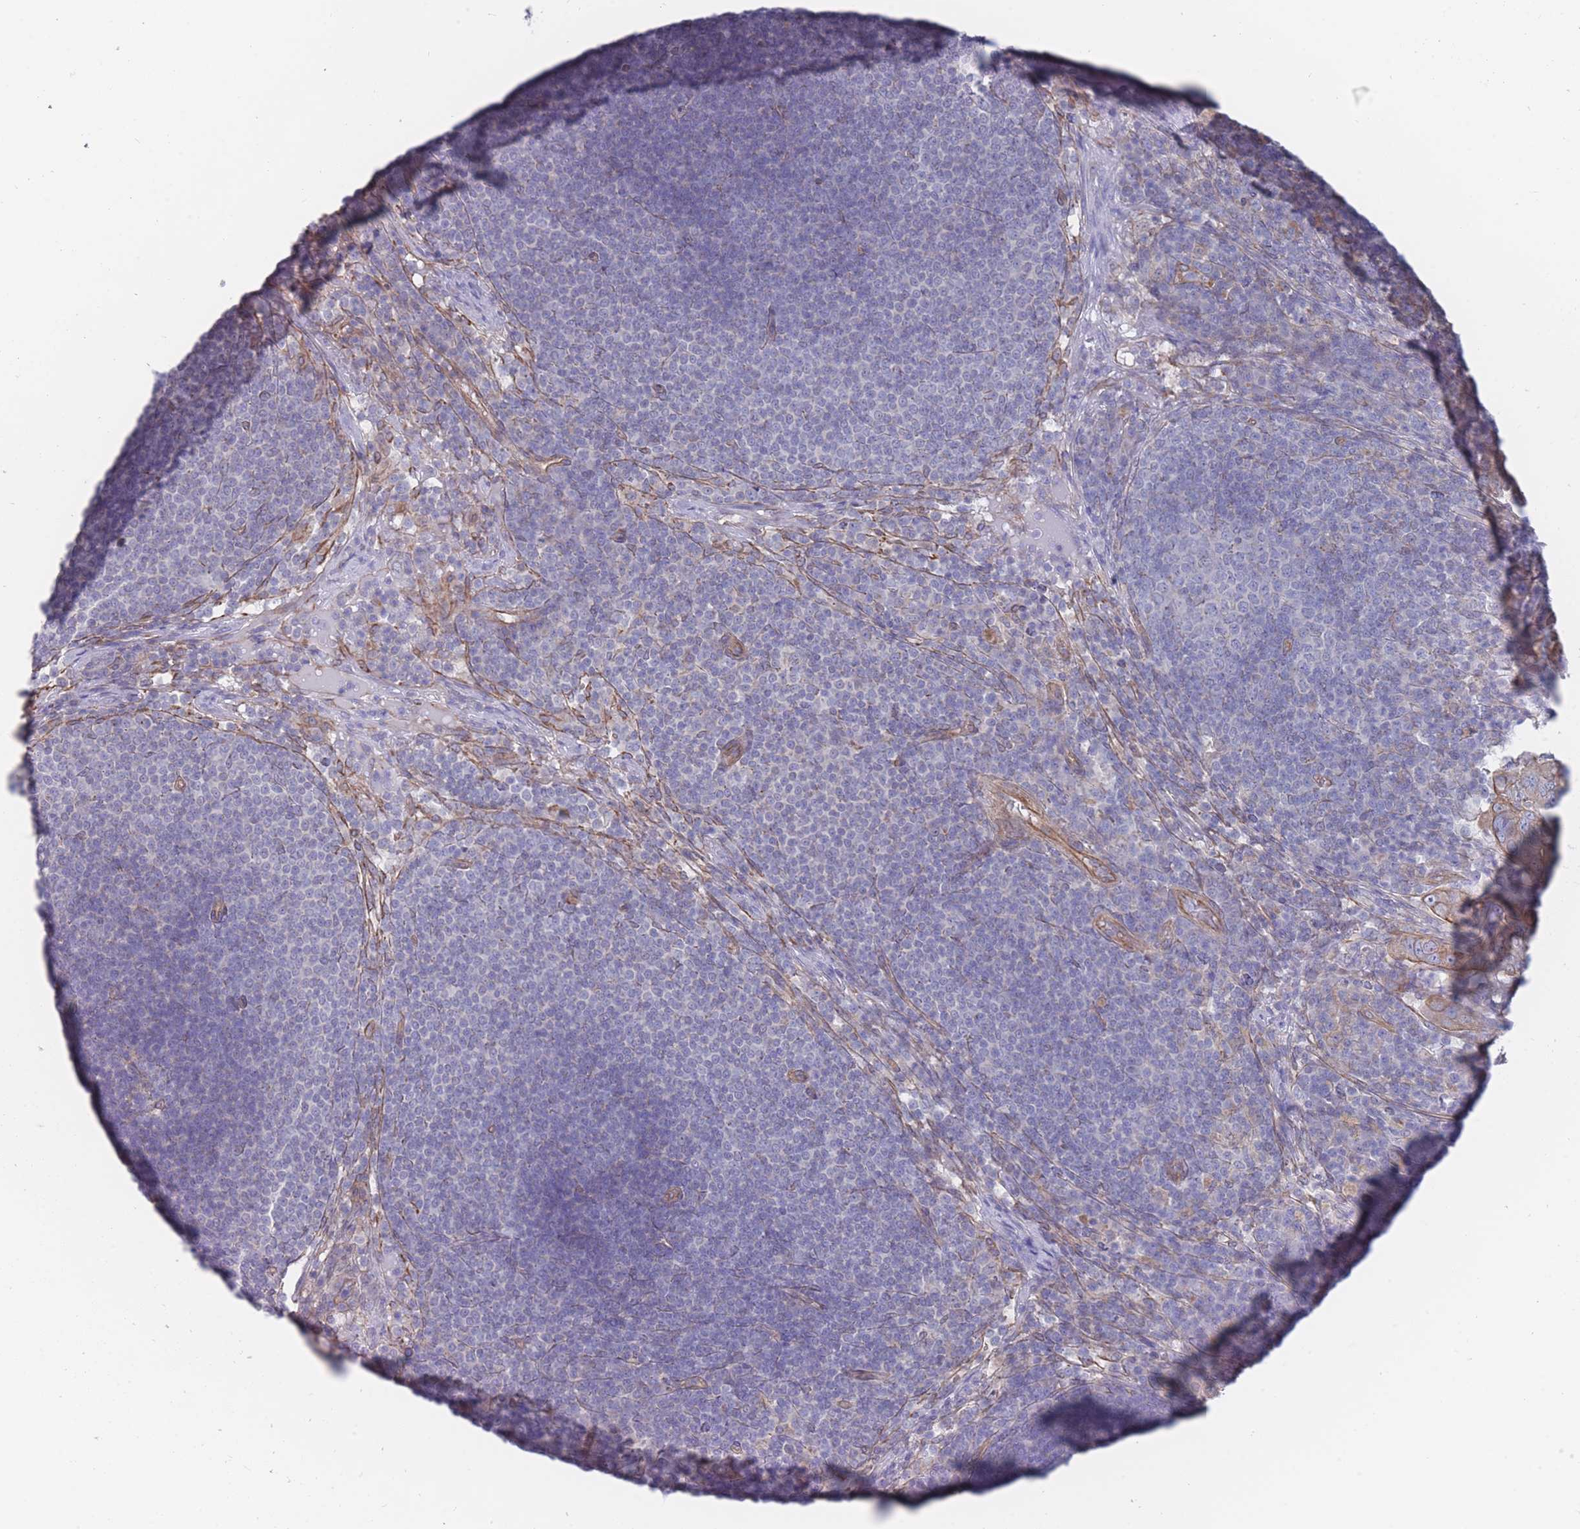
{"staining": {"intensity": "negative", "quantity": "none", "location": "none"}, "tissue": "pancreatic cancer", "cell_type": "Tumor cells", "image_type": "cancer", "snomed": [{"axis": "morphology", "description": "Normal tissue, NOS"}, {"axis": "morphology", "description": "Adenocarcinoma, NOS"}, {"axis": "topography", "description": "Lymph node"}, {"axis": "topography", "description": "Pancreas"}], "caption": "A high-resolution image shows IHC staining of pancreatic adenocarcinoma, which shows no significant staining in tumor cells.", "gene": "SLC1A6", "patient": {"sex": "female", "age": 67}}